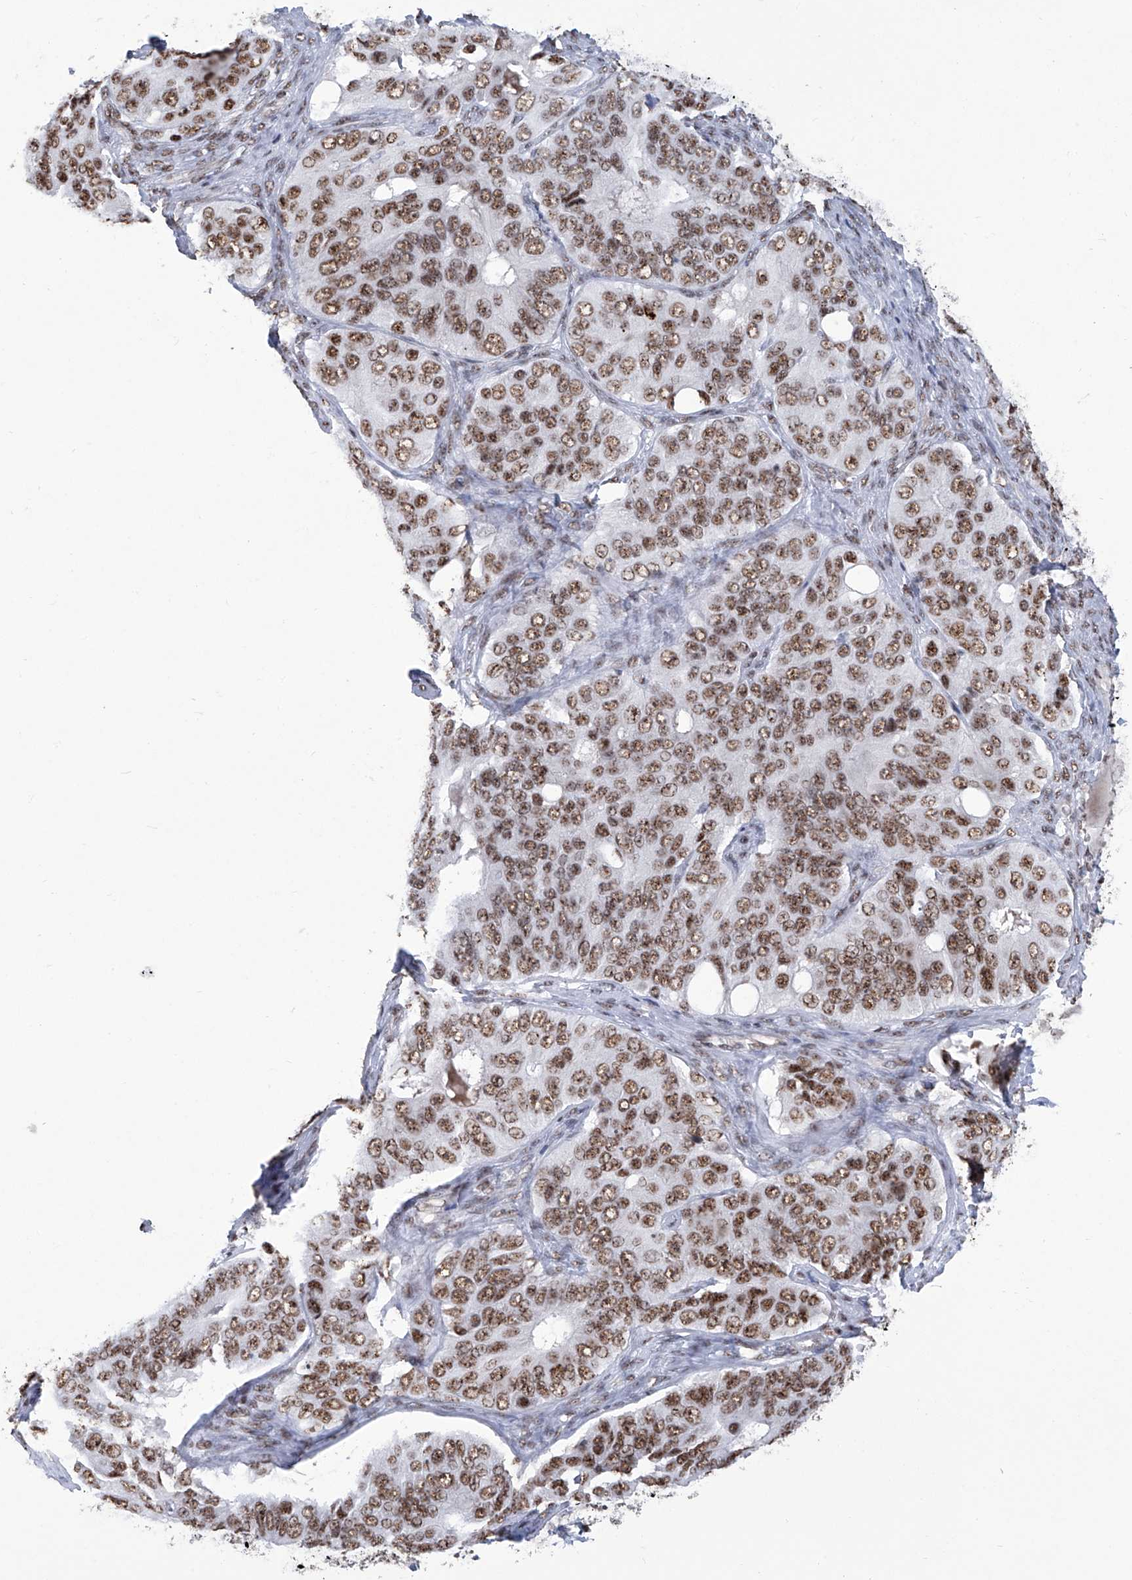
{"staining": {"intensity": "moderate", "quantity": ">75%", "location": "nuclear"}, "tissue": "ovarian cancer", "cell_type": "Tumor cells", "image_type": "cancer", "snomed": [{"axis": "morphology", "description": "Carcinoma, endometroid"}, {"axis": "topography", "description": "Ovary"}], "caption": "A brown stain labels moderate nuclear positivity of a protein in human ovarian cancer (endometroid carcinoma) tumor cells. (DAB (3,3'-diaminobenzidine) IHC with brightfield microscopy, high magnification).", "gene": "FBXL4", "patient": {"sex": "female", "age": 51}}